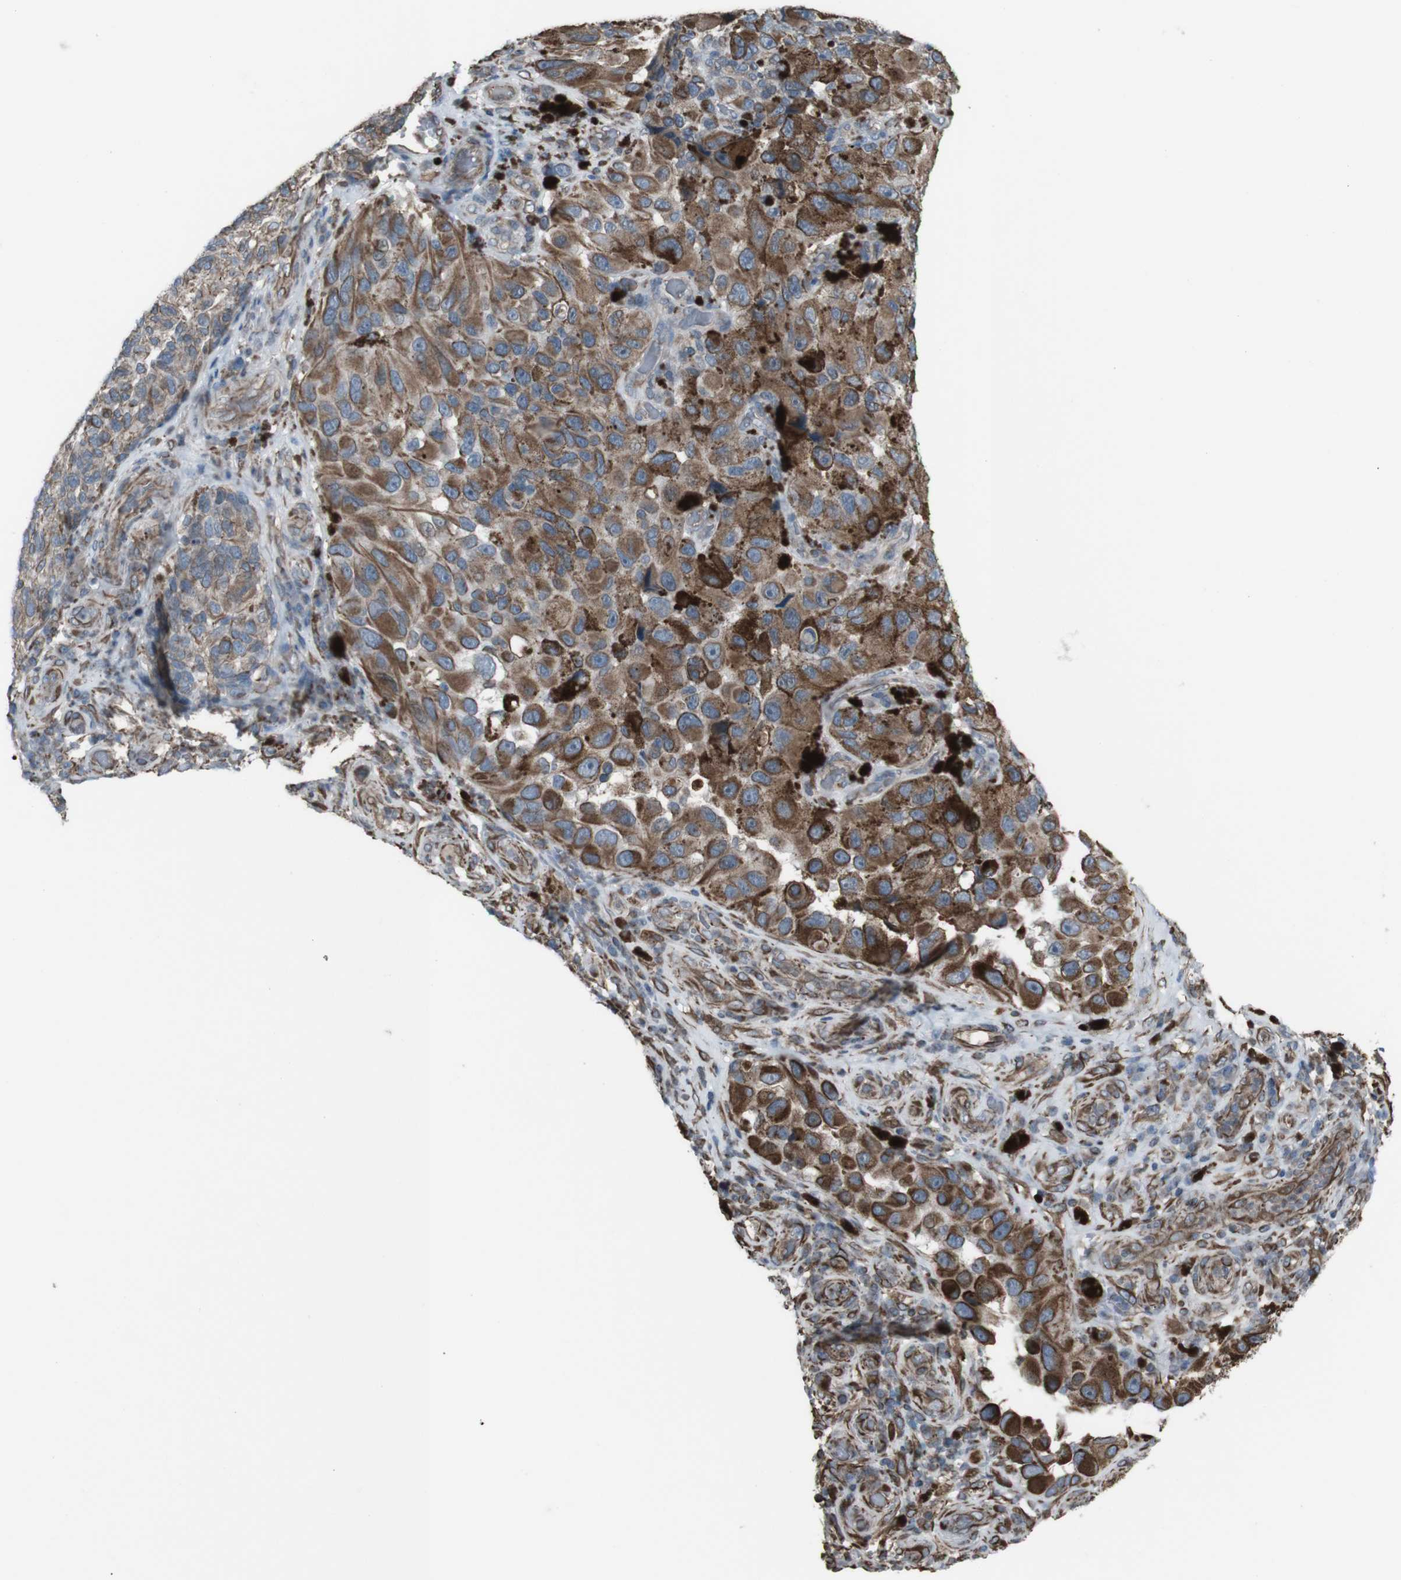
{"staining": {"intensity": "moderate", "quantity": ">75%", "location": "cytoplasmic/membranous"}, "tissue": "melanoma", "cell_type": "Tumor cells", "image_type": "cancer", "snomed": [{"axis": "morphology", "description": "Malignant melanoma, NOS"}, {"axis": "topography", "description": "Skin"}], "caption": "Immunohistochemistry micrograph of malignant melanoma stained for a protein (brown), which shows medium levels of moderate cytoplasmic/membranous positivity in about >75% of tumor cells.", "gene": "TMEM141", "patient": {"sex": "female", "age": 73}}